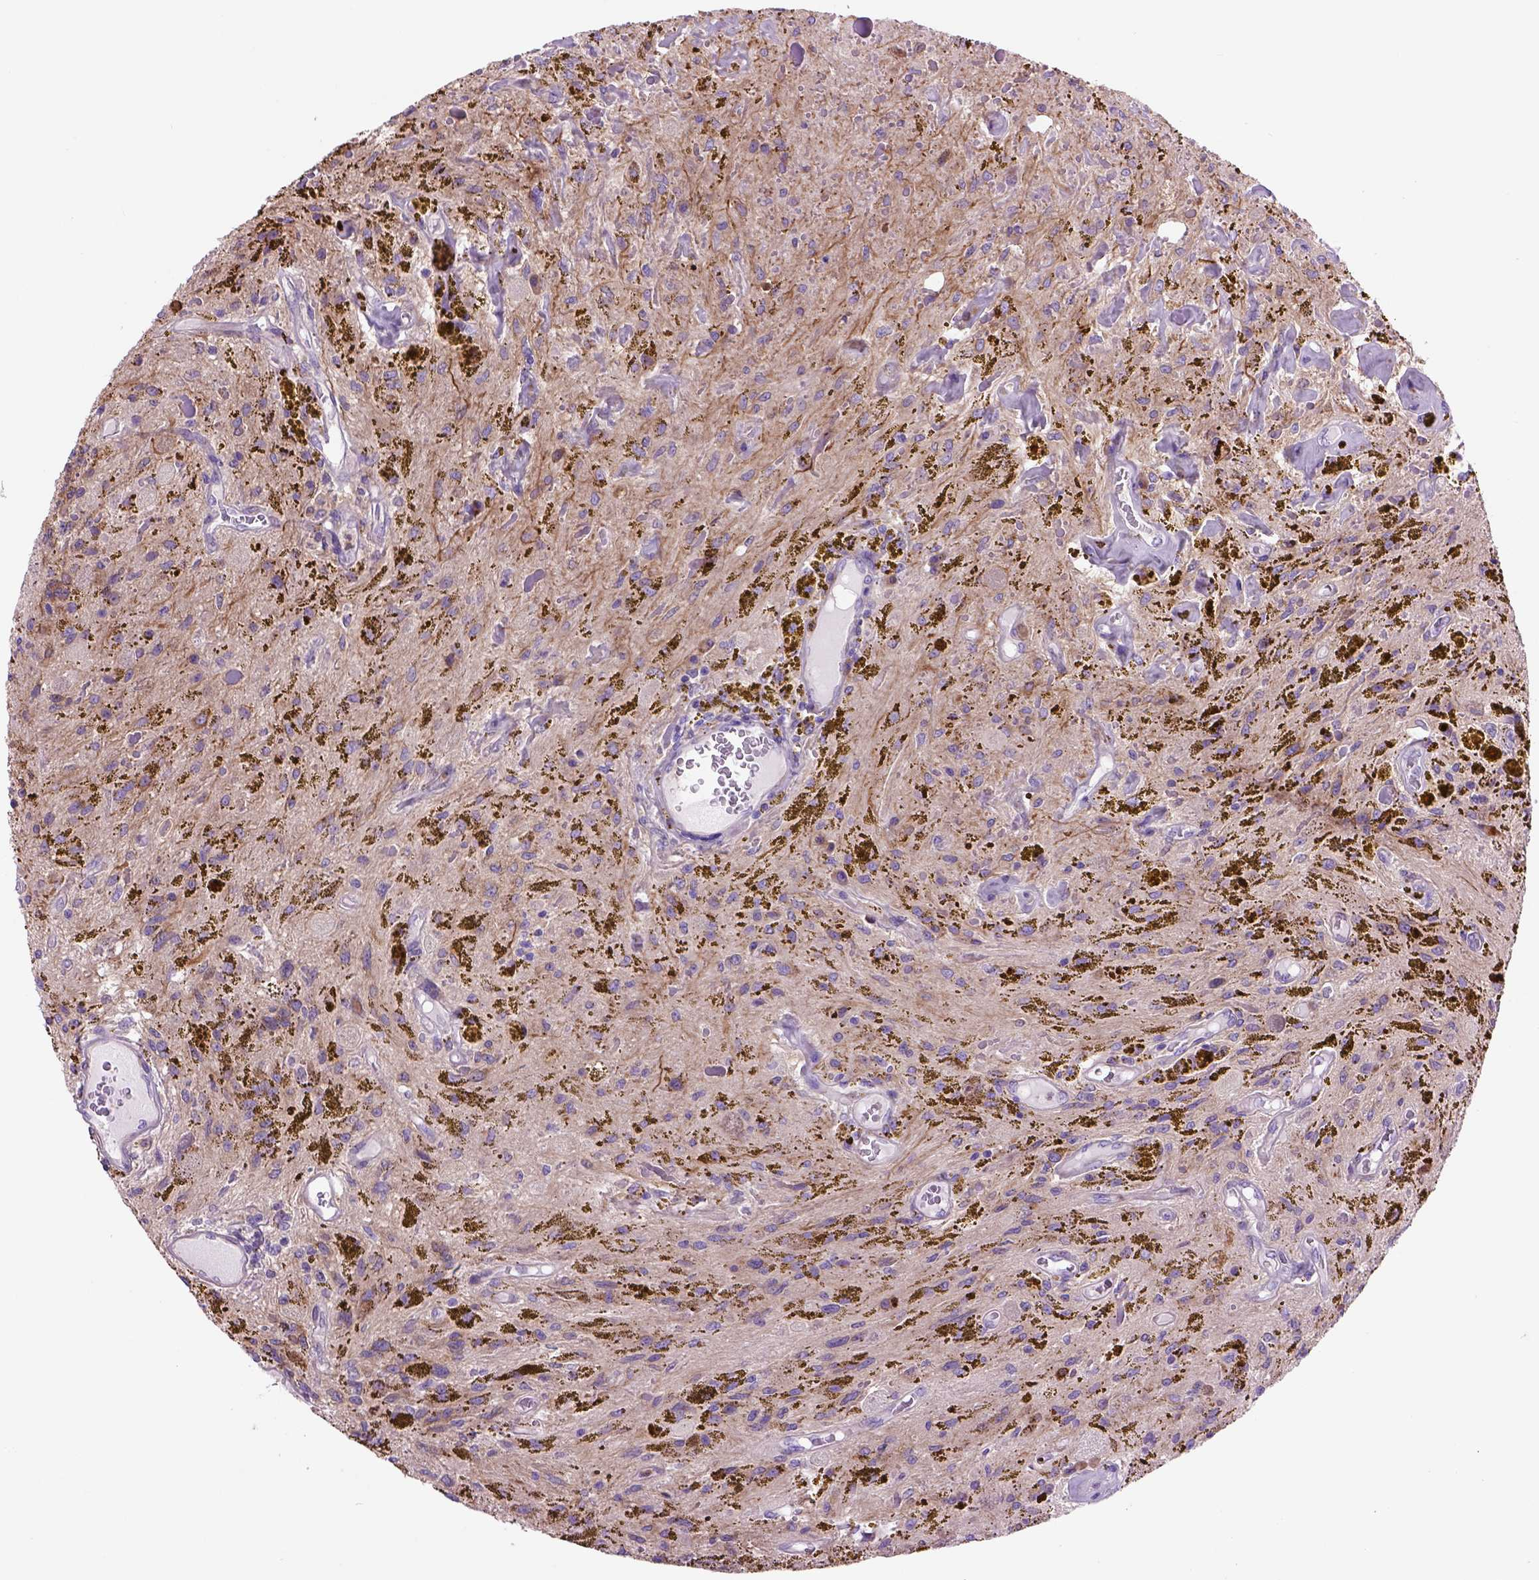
{"staining": {"intensity": "negative", "quantity": "none", "location": "none"}, "tissue": "glioma", "cell_type": "Tumor cells", "image_type": "cancer", "snomed": [{"axis": "morphology", "description": "Glioma, malignant, Low grade"}, {"axis": "topography", "description": "Cerebellum"}], "caption": "Immunohistochemistry (IHC) of human malignant glioma (low-grade) reveals no expression in tumor cells.", "gene": "PIAS3", "patient": {"sex": "female", "age": 14}}